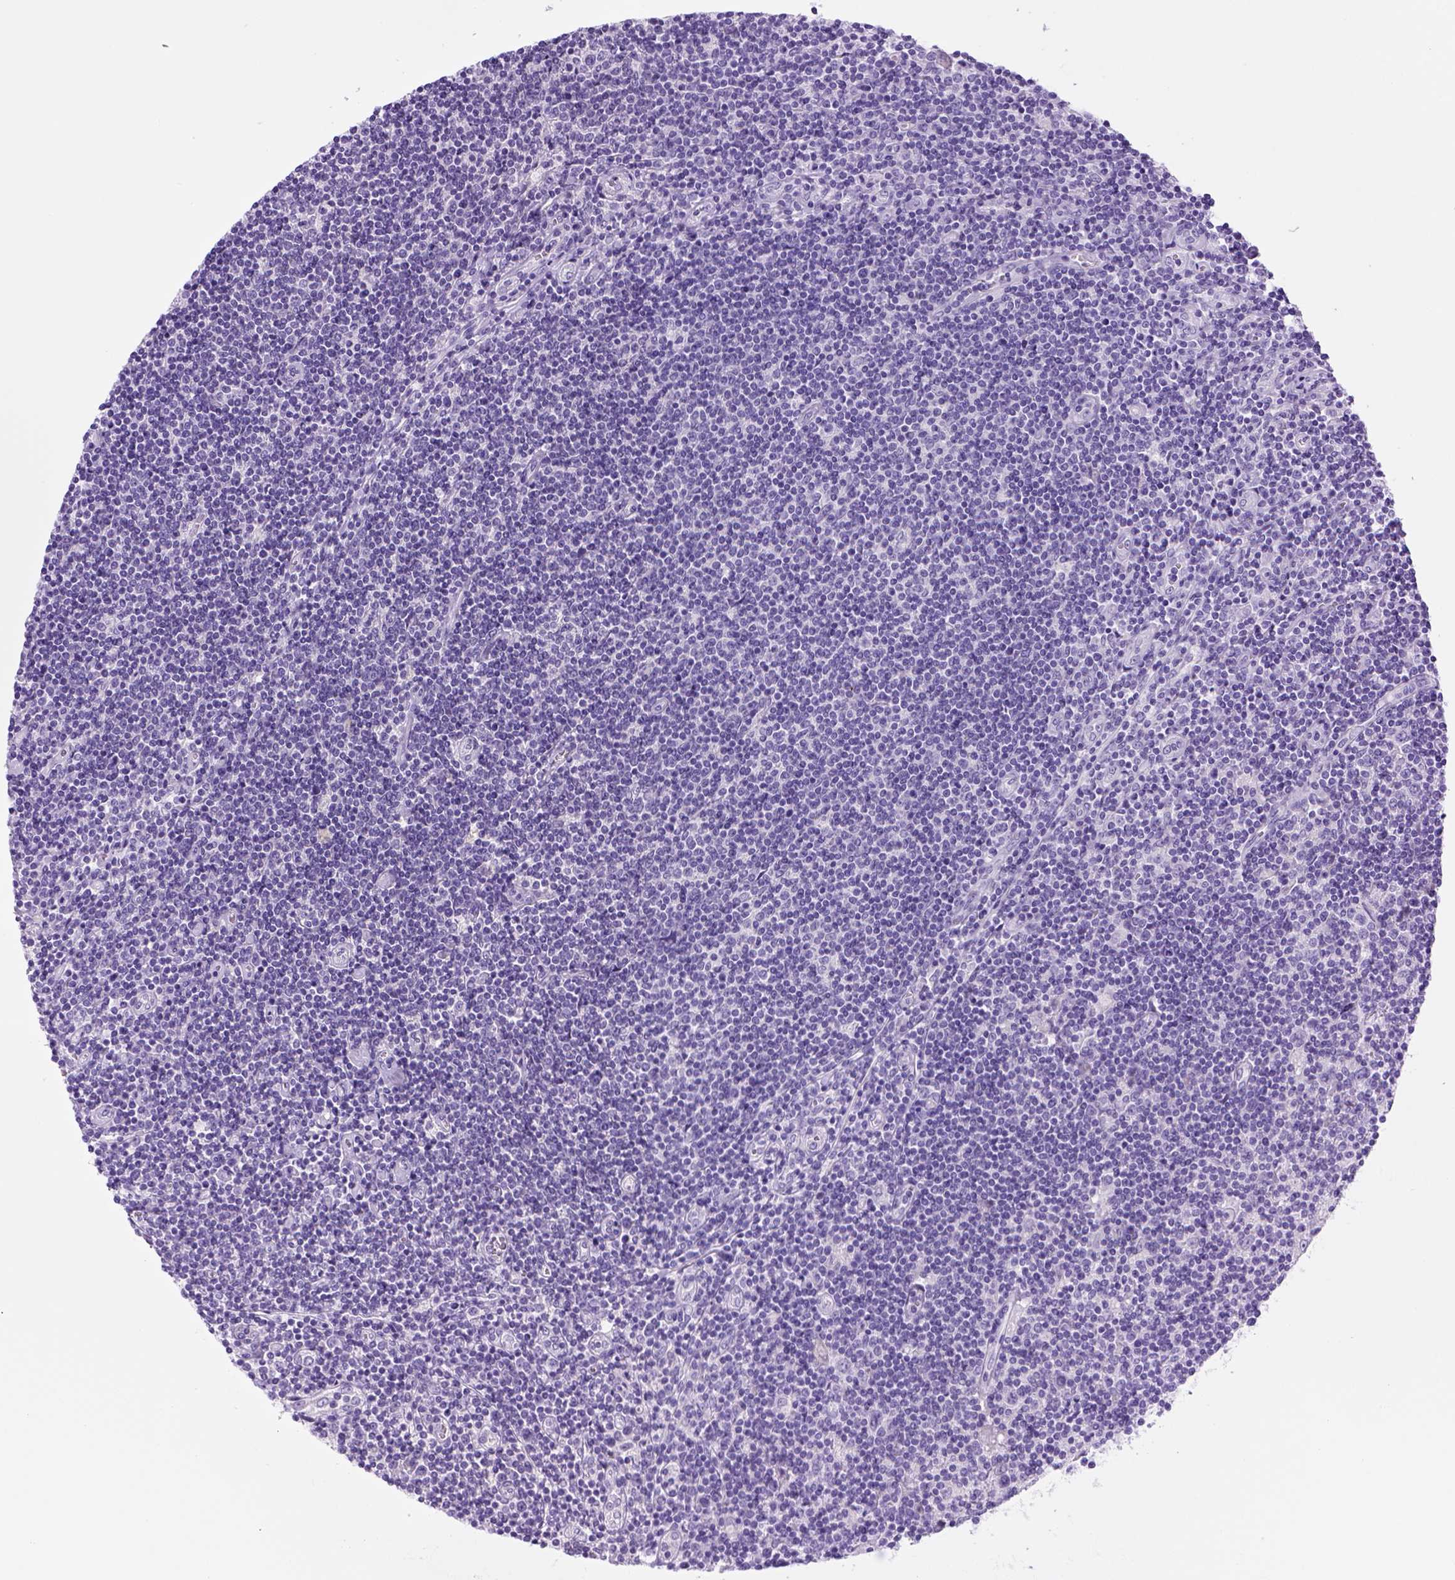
{"staining": {"intensity": "negative", "quantity": "none", "location": "none"}, "tissue": "lymphoma", "cell_type": "Tumor cells", "image_type": "cancer", "snomed": [{"axis": "morphology", "description": "Hodgkin's disease, NOS"}, {"axis": "topography", "description": "Lymph node"}], "caption": "Tumor cells are negative for protein expression in human Hodgkin's disease. The staining is performed using DAB (3,3'-diaminobenzidine) brown chromogen with nuclei counter-stained in using hematoxylin.", "gene": "SGCG", "patient": {"sex": "male", "age": 40}}